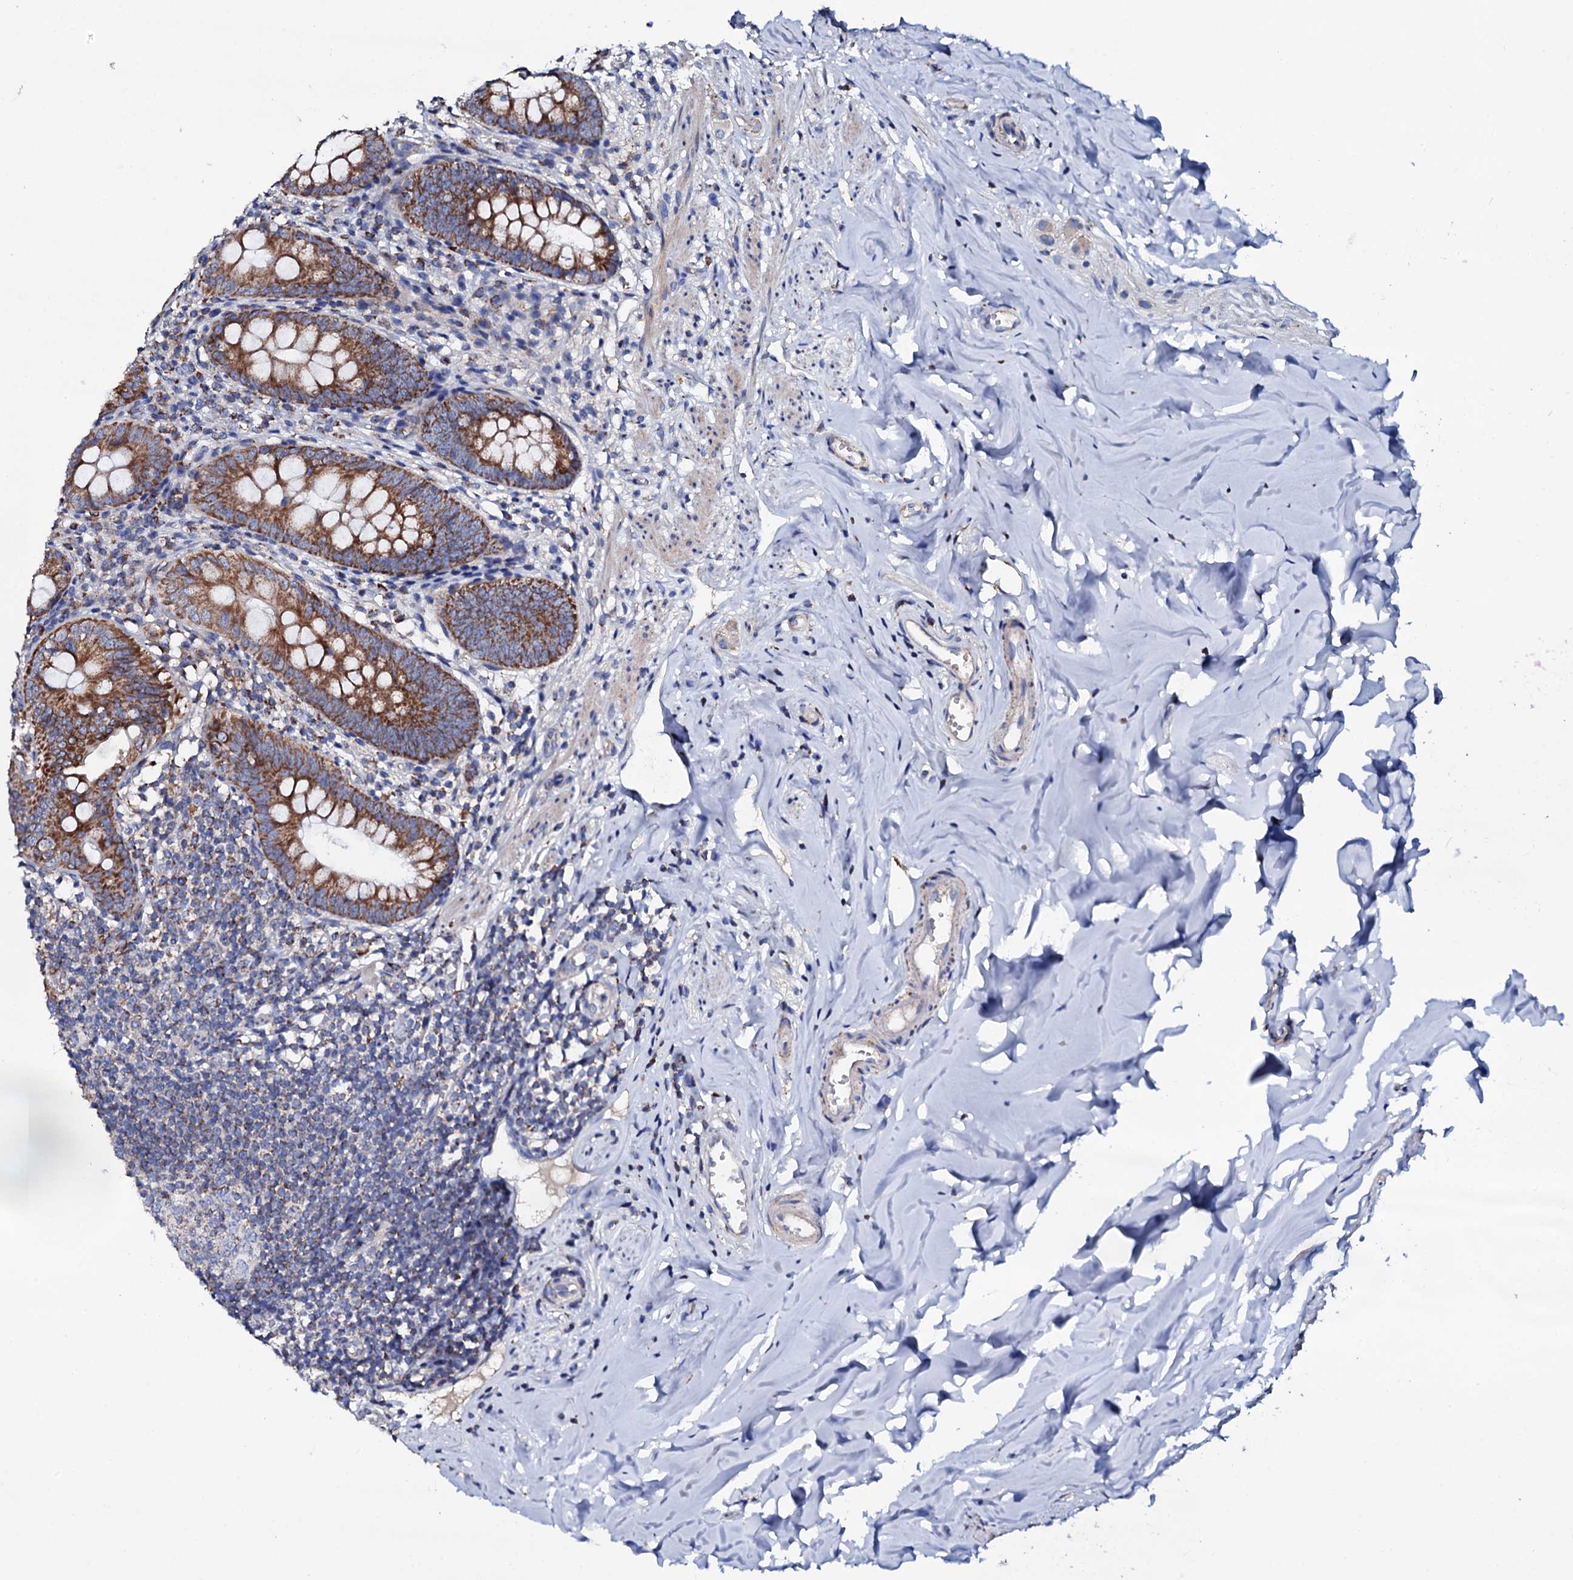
{"staining": {"intensity": "moderate", "quantity": ">75%", "location": "cytoplasmic/membranous"}, "tissue": "appendix", "cell_type": "Glandular cells", "image_type": "normal", "snomed": [{"axis": "morphology", "description": "Normal tissue, NOS"}, {"axis": "topography", "description": "Appendix"}], "caption": "High-magnification brightfield microscopy of benign appendix stained with DAB (brown) and counterstained with hematoxylin (blue). glandular cells exhibit moderate cytoplasmic/membranous positivity is appreciated in about>75% of cells.", "gene": "TCAF2C", "patient": {"sex": "female", "age": 51}}